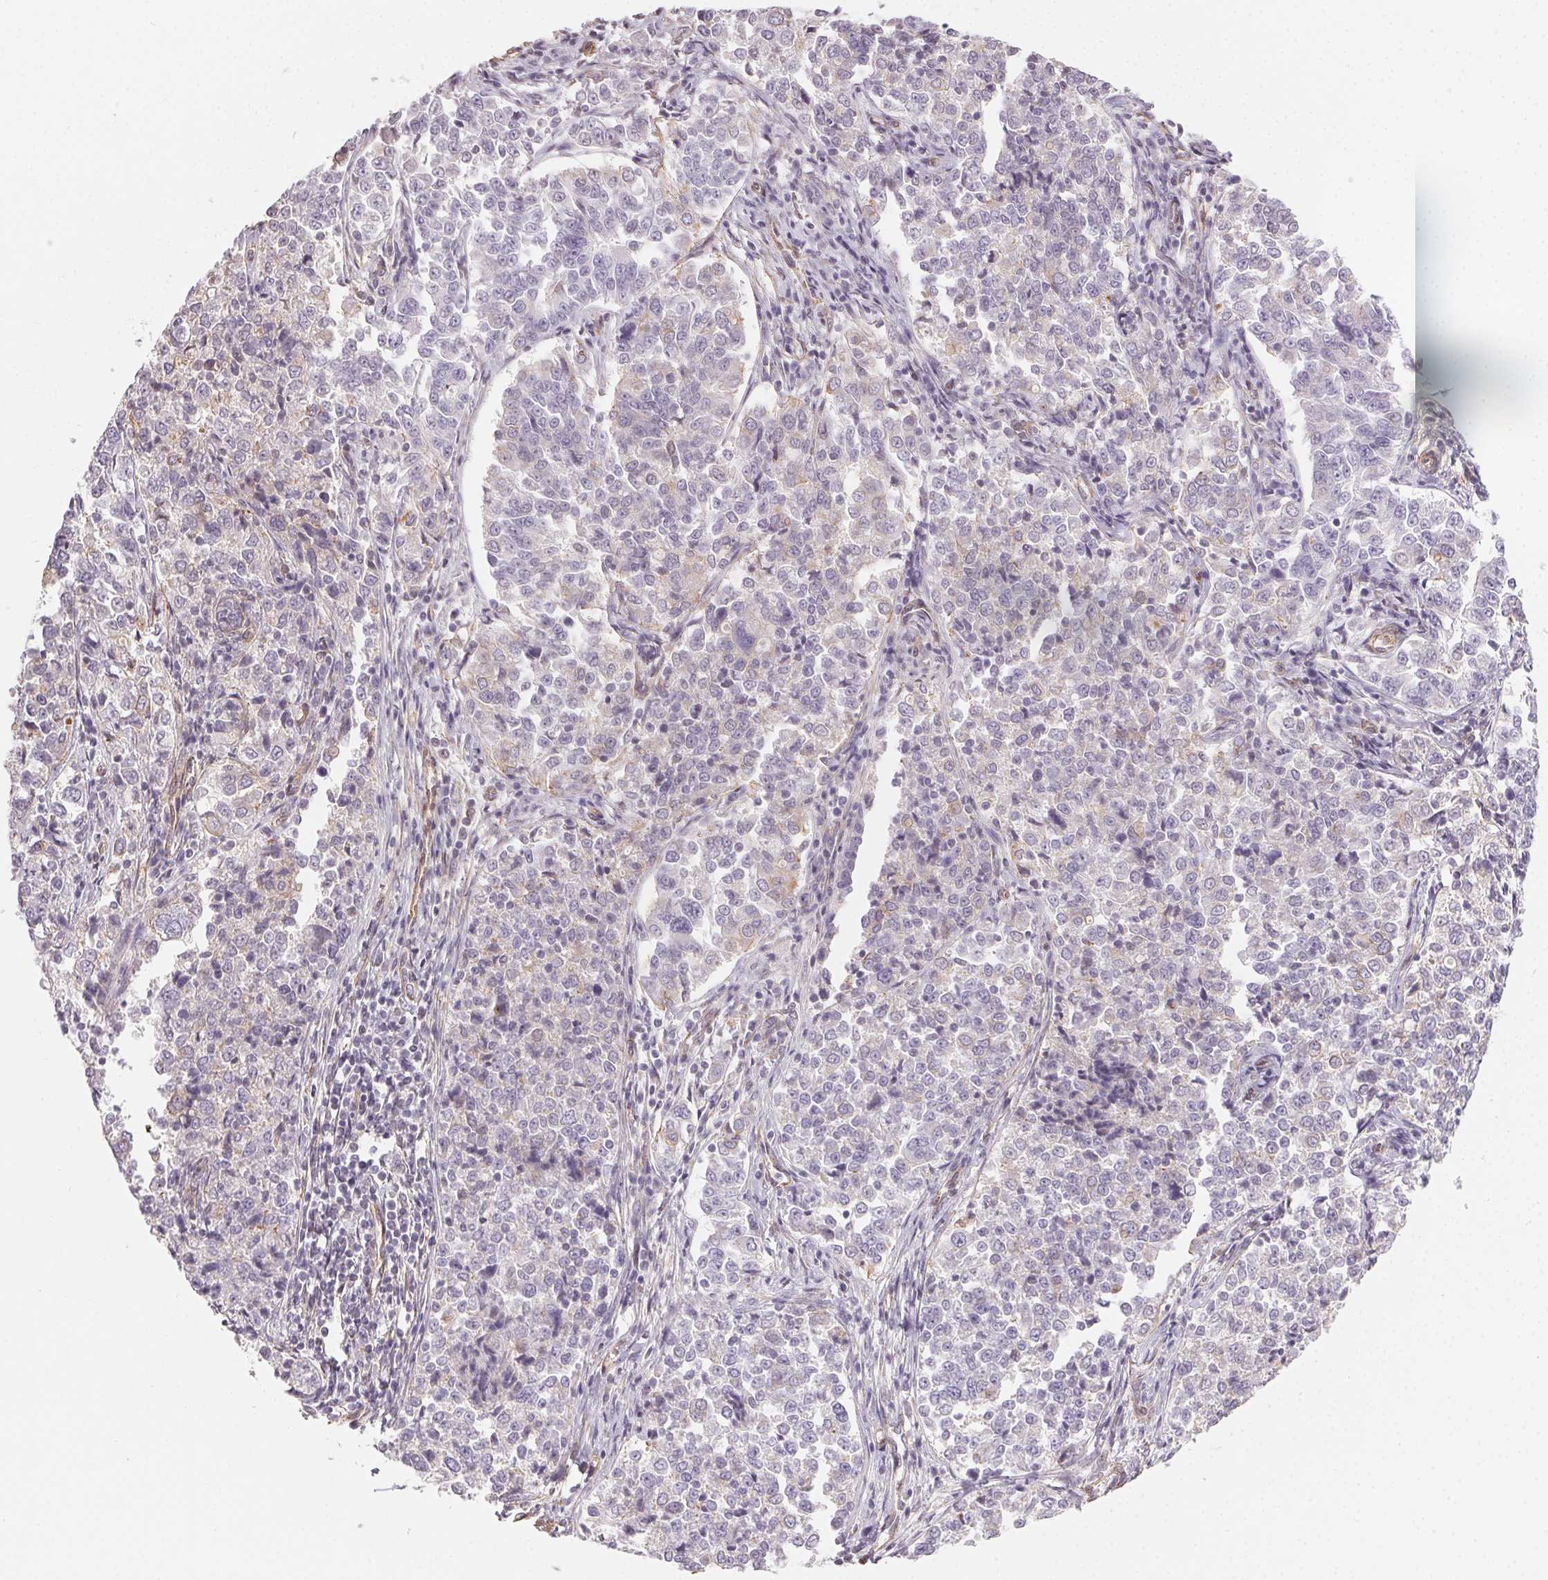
{"staining": {"intensity": "negative", "quantity": "none", "location": "none"}, "tissue": "endometrial cancer", "cell_type": "Tumor cells", "image_type": "cancer", "snomed": [{"axis": "morphology", "description": "Adenocarcinoma, NOS"}, {"axis": "topography", "description": "Endometrium"}], "caption": "High power microscopy photomicrograph of an IHC histopathology image of endometrial adenocarcinoma, revealing no significant staining in tumor cells. (Brightfield microscopy of DAB (3,3'-diaminobenzidine) immunohistochemistry (IHC) at high magnification).", "gene": "PLA2G4F", "patient": {"sex": "female", "age": 43}}